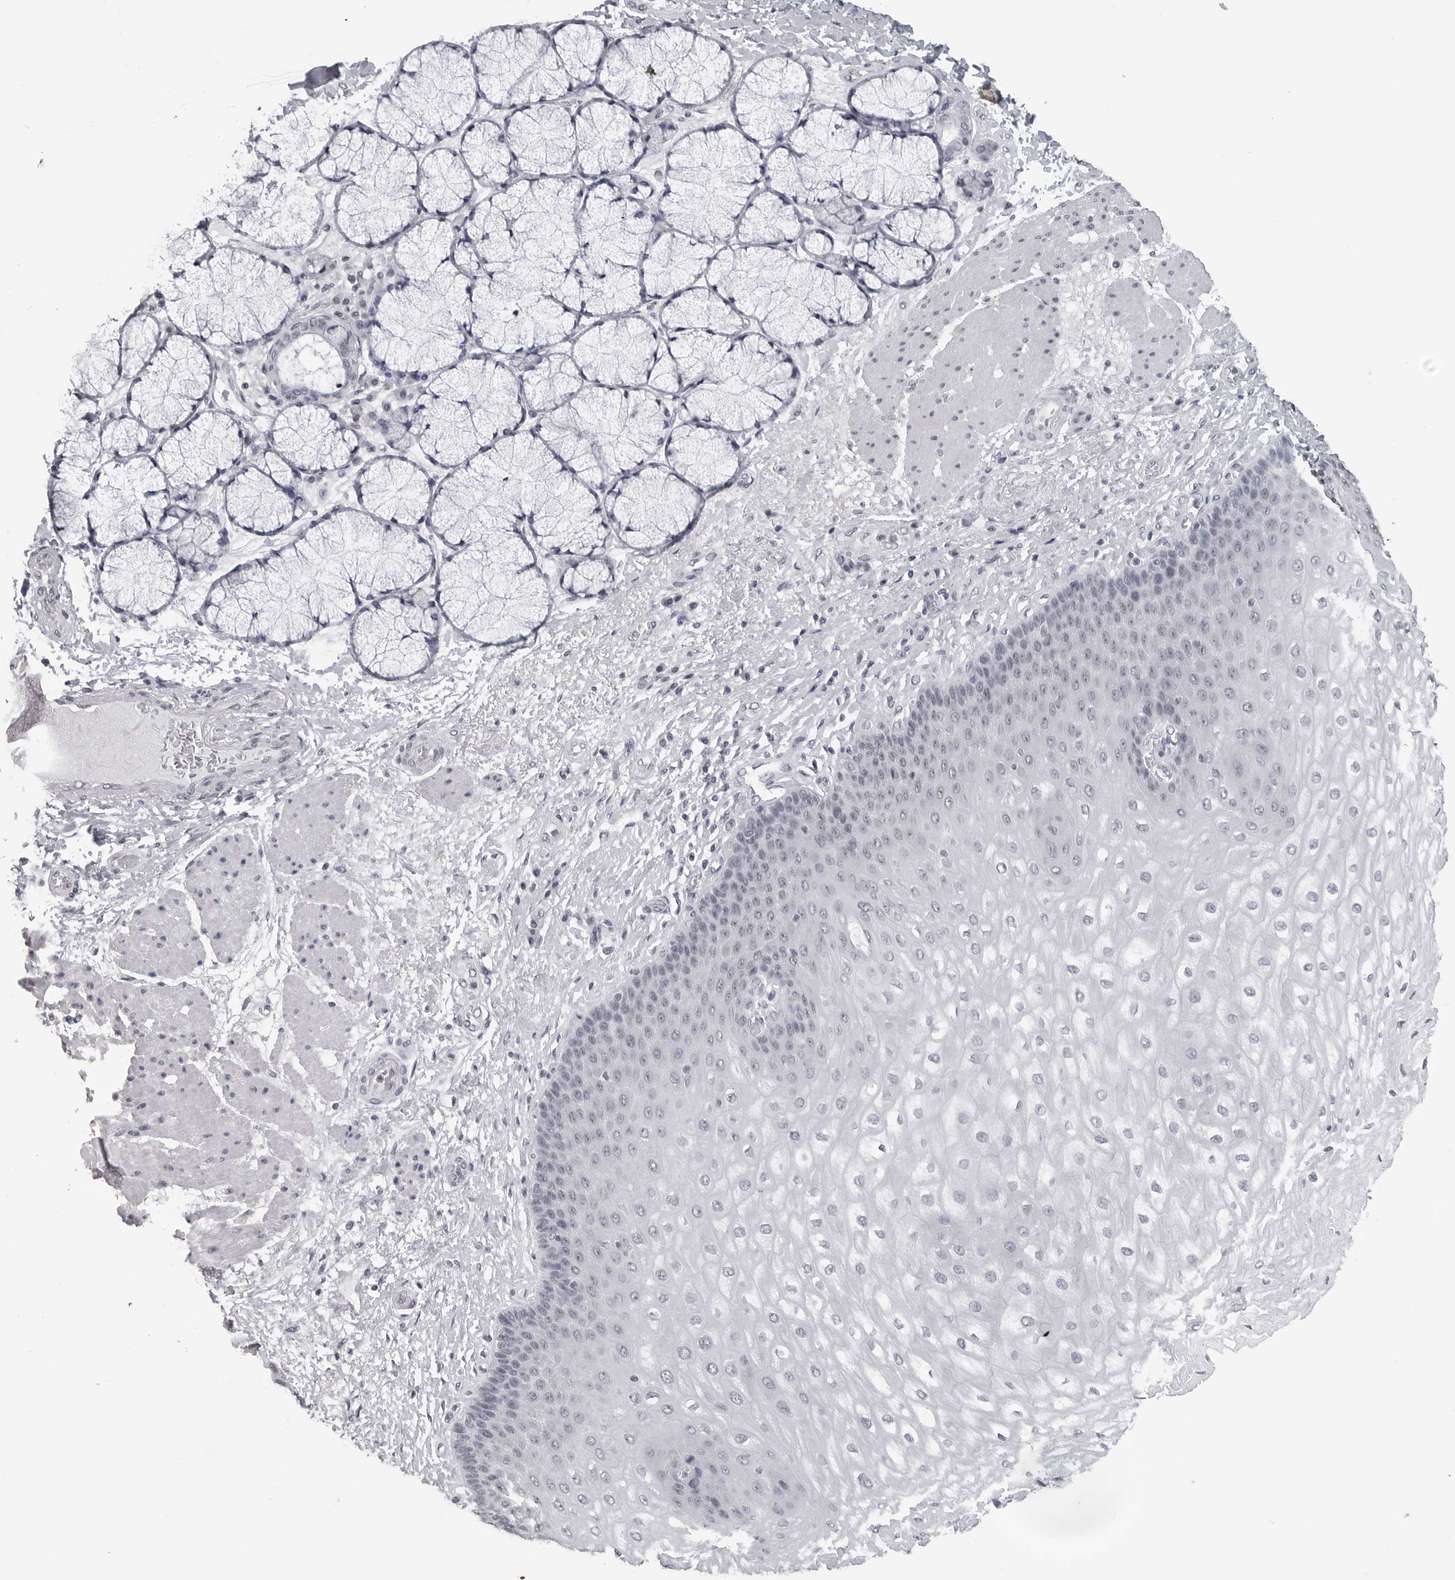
{"staining": {"intensity": "moderate", "quantity": "25%-75%", "location": "nuclear"}, "tissue": "esophagus", "cell_type": "Squamous epithelial cells", "image_type": "normal", "snomed": [{"axis": "morphology", "description": "Normal tissue, NOS"}, {"axis": "topography", "description": "Esophagus"}], "caption": "Immunohistochemical staining of unremarkable human esophagus exhibits 25%-75% levels of moderate nuclear protein positivity in about 25%-75% of squamous epithelial cells. The protein of interest is stained brown, and the nuclei are stained in blue (DAB (3,3'-diaminobenzidine) IHC with brightfield microscopy, high magnification).", "gene": "DDX54", "patient": {"sex": "male", "age": 54}}